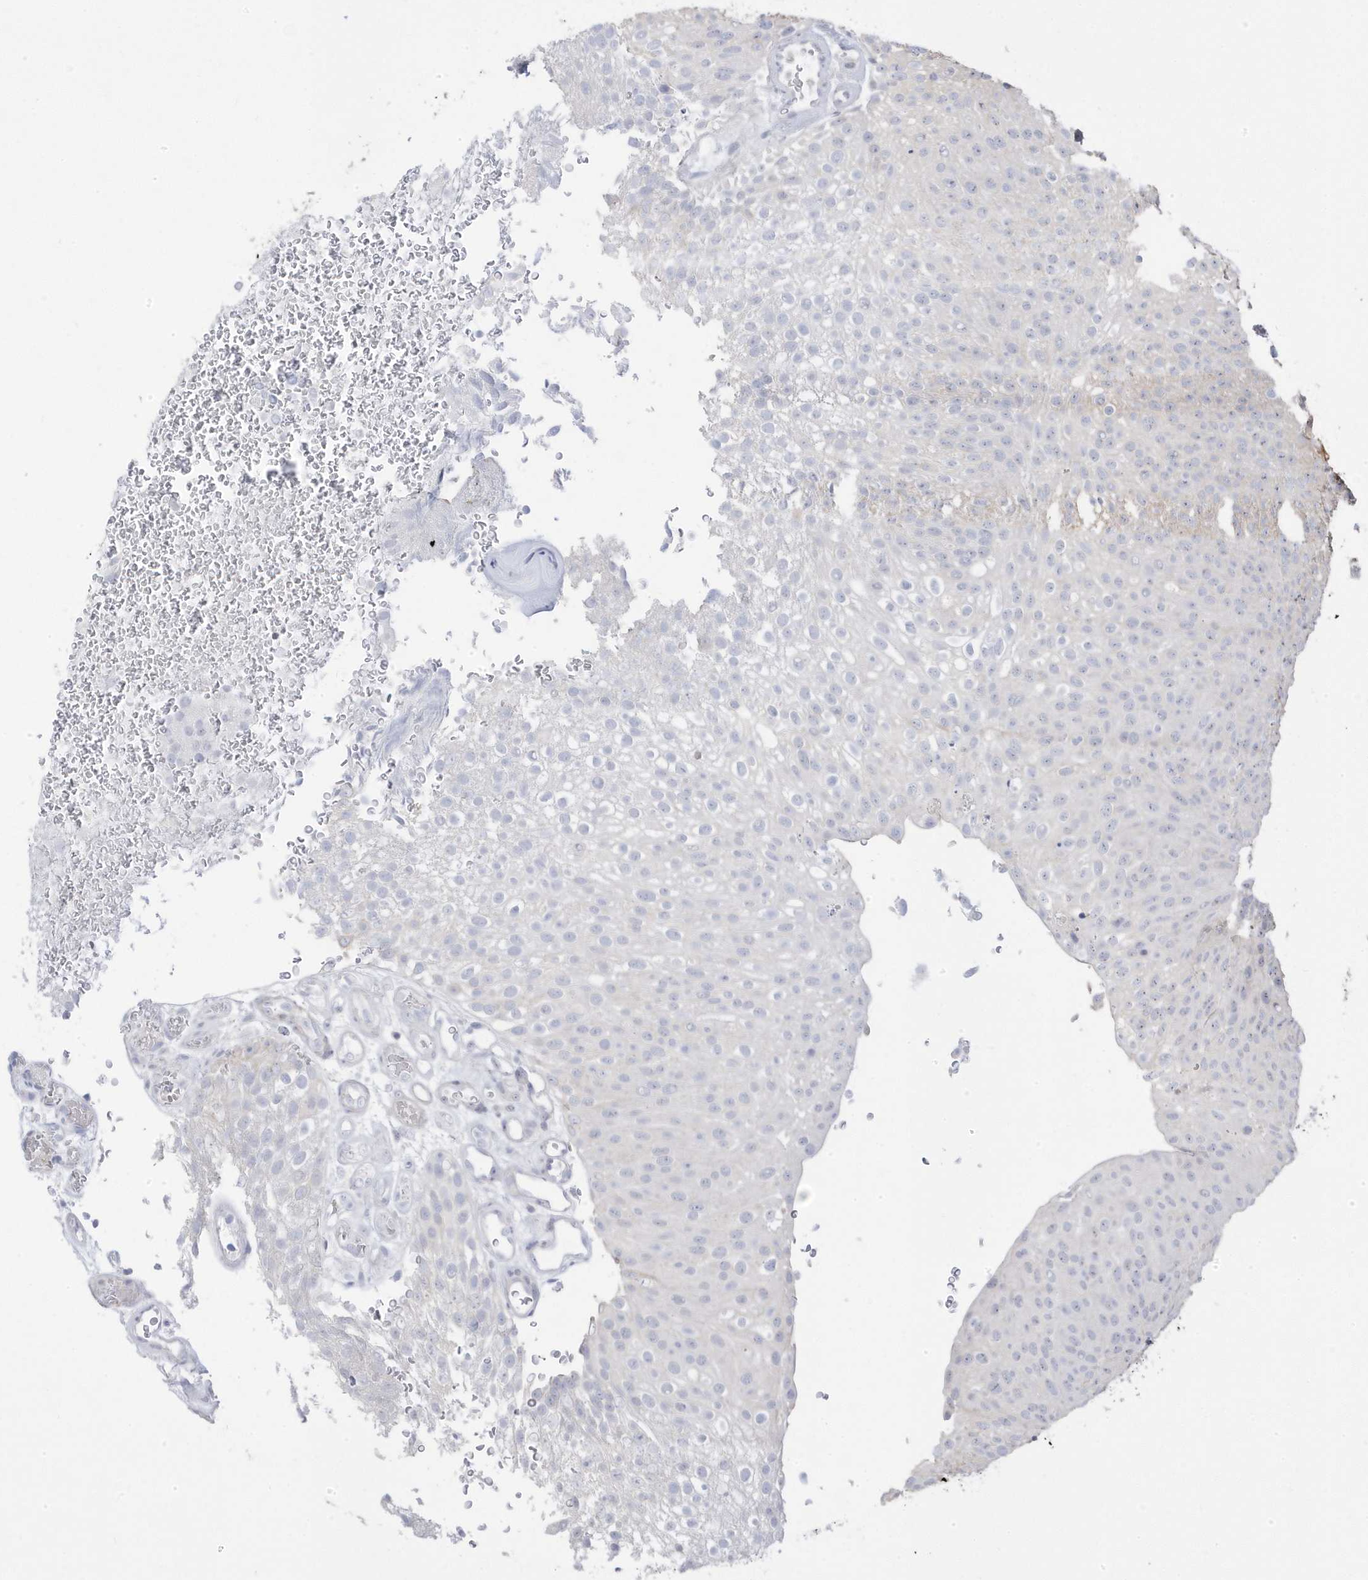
{"staining": {"intensity": "negative", "quantity": "none", "location": "none"}, "tissue": "urothelial cancer", "cell_type": "Tumor cells", "image_type": "cancer", "snomed": [{"axis": "morphology", "description": "Urothelial carcinoma, Low grade"}, {"axis": "topography", "description": "Urinary bladder"}], "caption": "An IHC image of low-grade urothelial carcinoma is shown. There is no staining in tumor cells of low-grade urothelial carcinoma.", "gene": "GTPBP6", "patient": {"sex": "male", "age": 78}}